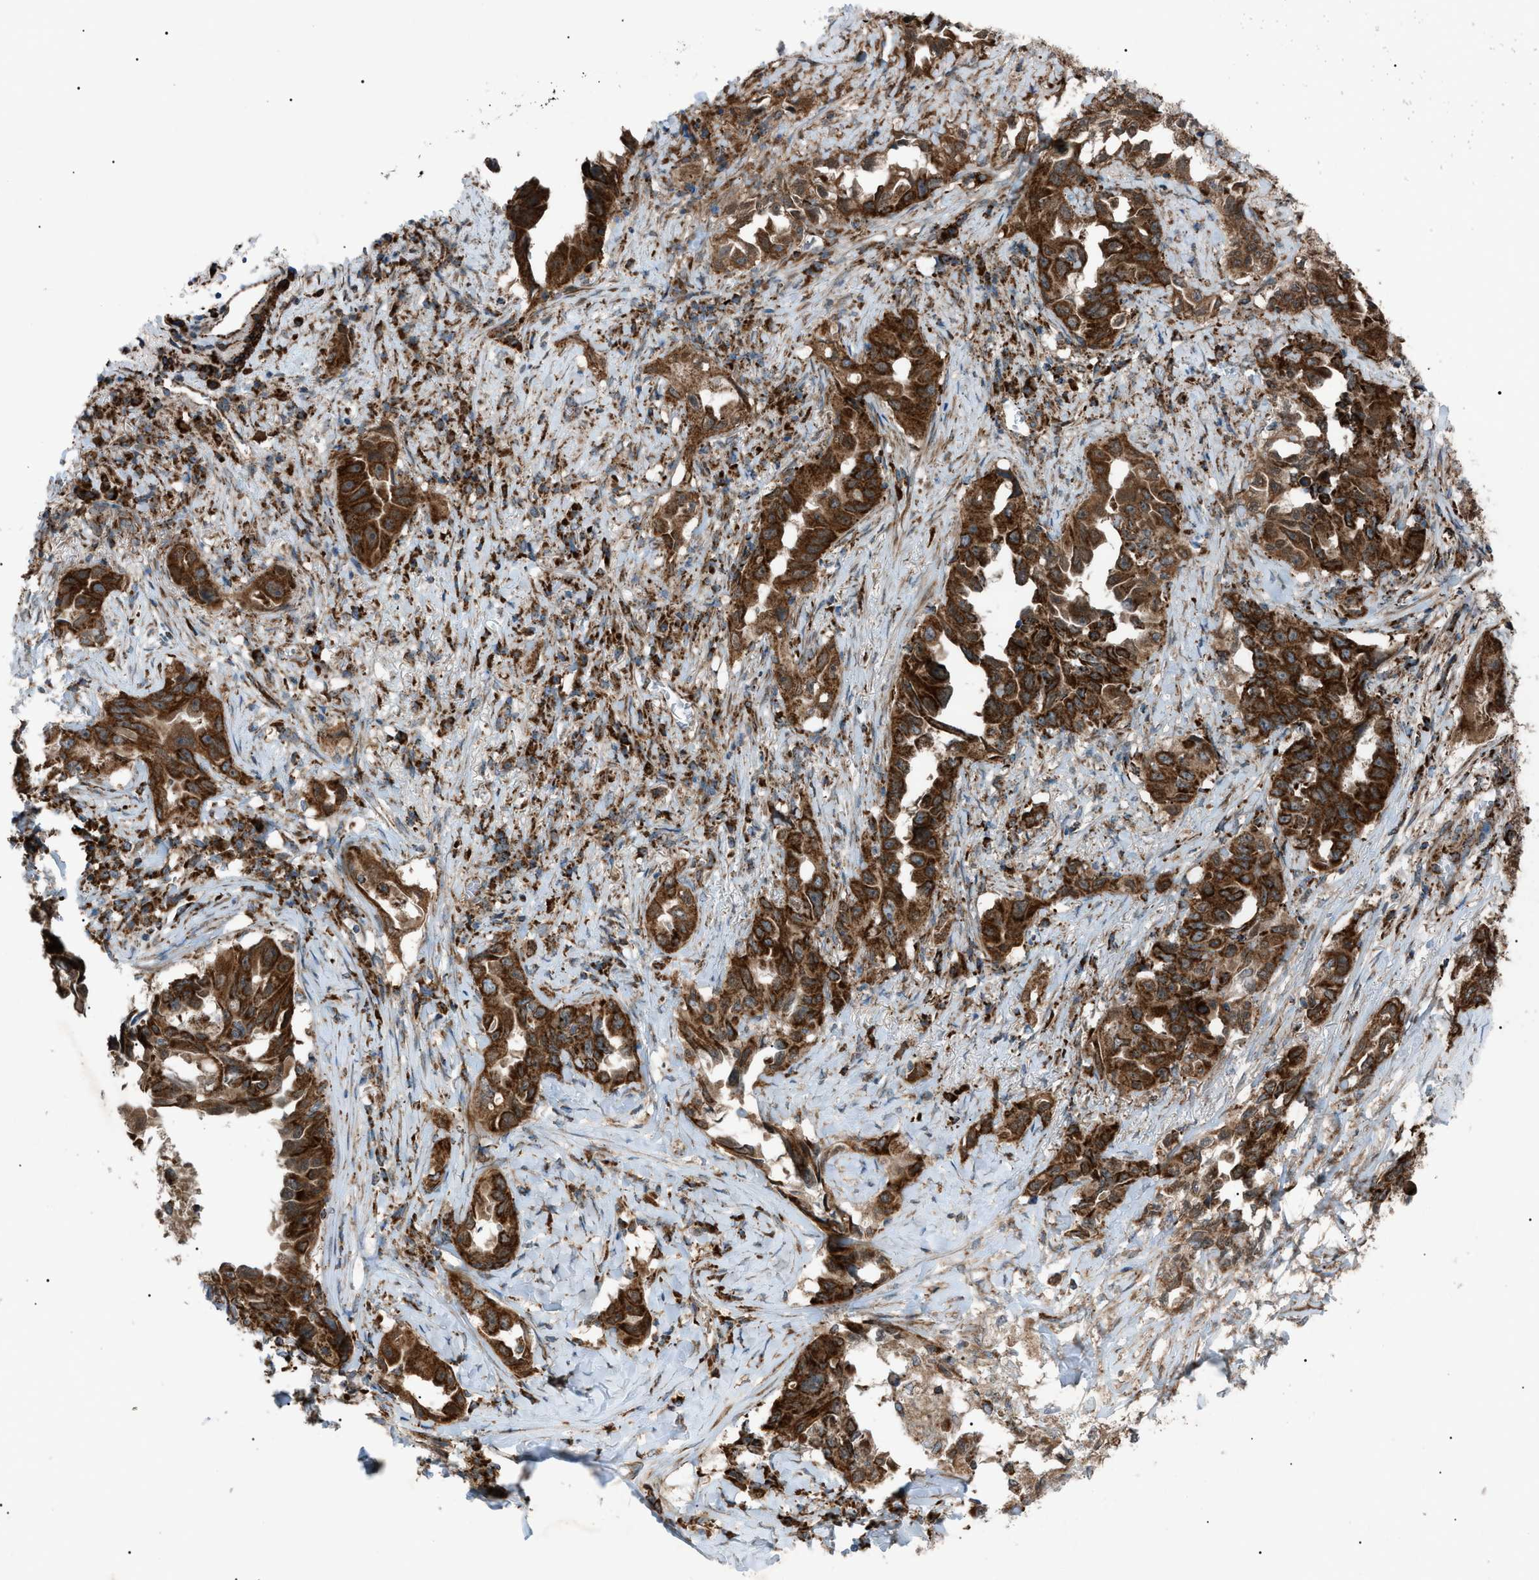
{"staining": {"intensity": "strong", "quantity": ">75%", "location": "cytoplasmic/membranous"}, "tissue": "lung cancer", "cell_type": "Tumor cells", "image_type": "cancer", "snomed": [{"axis": "morphology", "description": "Adenocarcinoma, NOS"}, {"axis": "topography", "description": "Lung"}], "caption": "An immunohistochemistry histopathology image of tumor tissue is shown. Protein staining in brown labels strong cytoplasmic/membranous positivity in lung cancer within tumor cells. (DAB IHC with brightfield microscopy, high magnification).", "gene": "C1GALT1C1", "patient": {"sex": "female", "age": 51}}